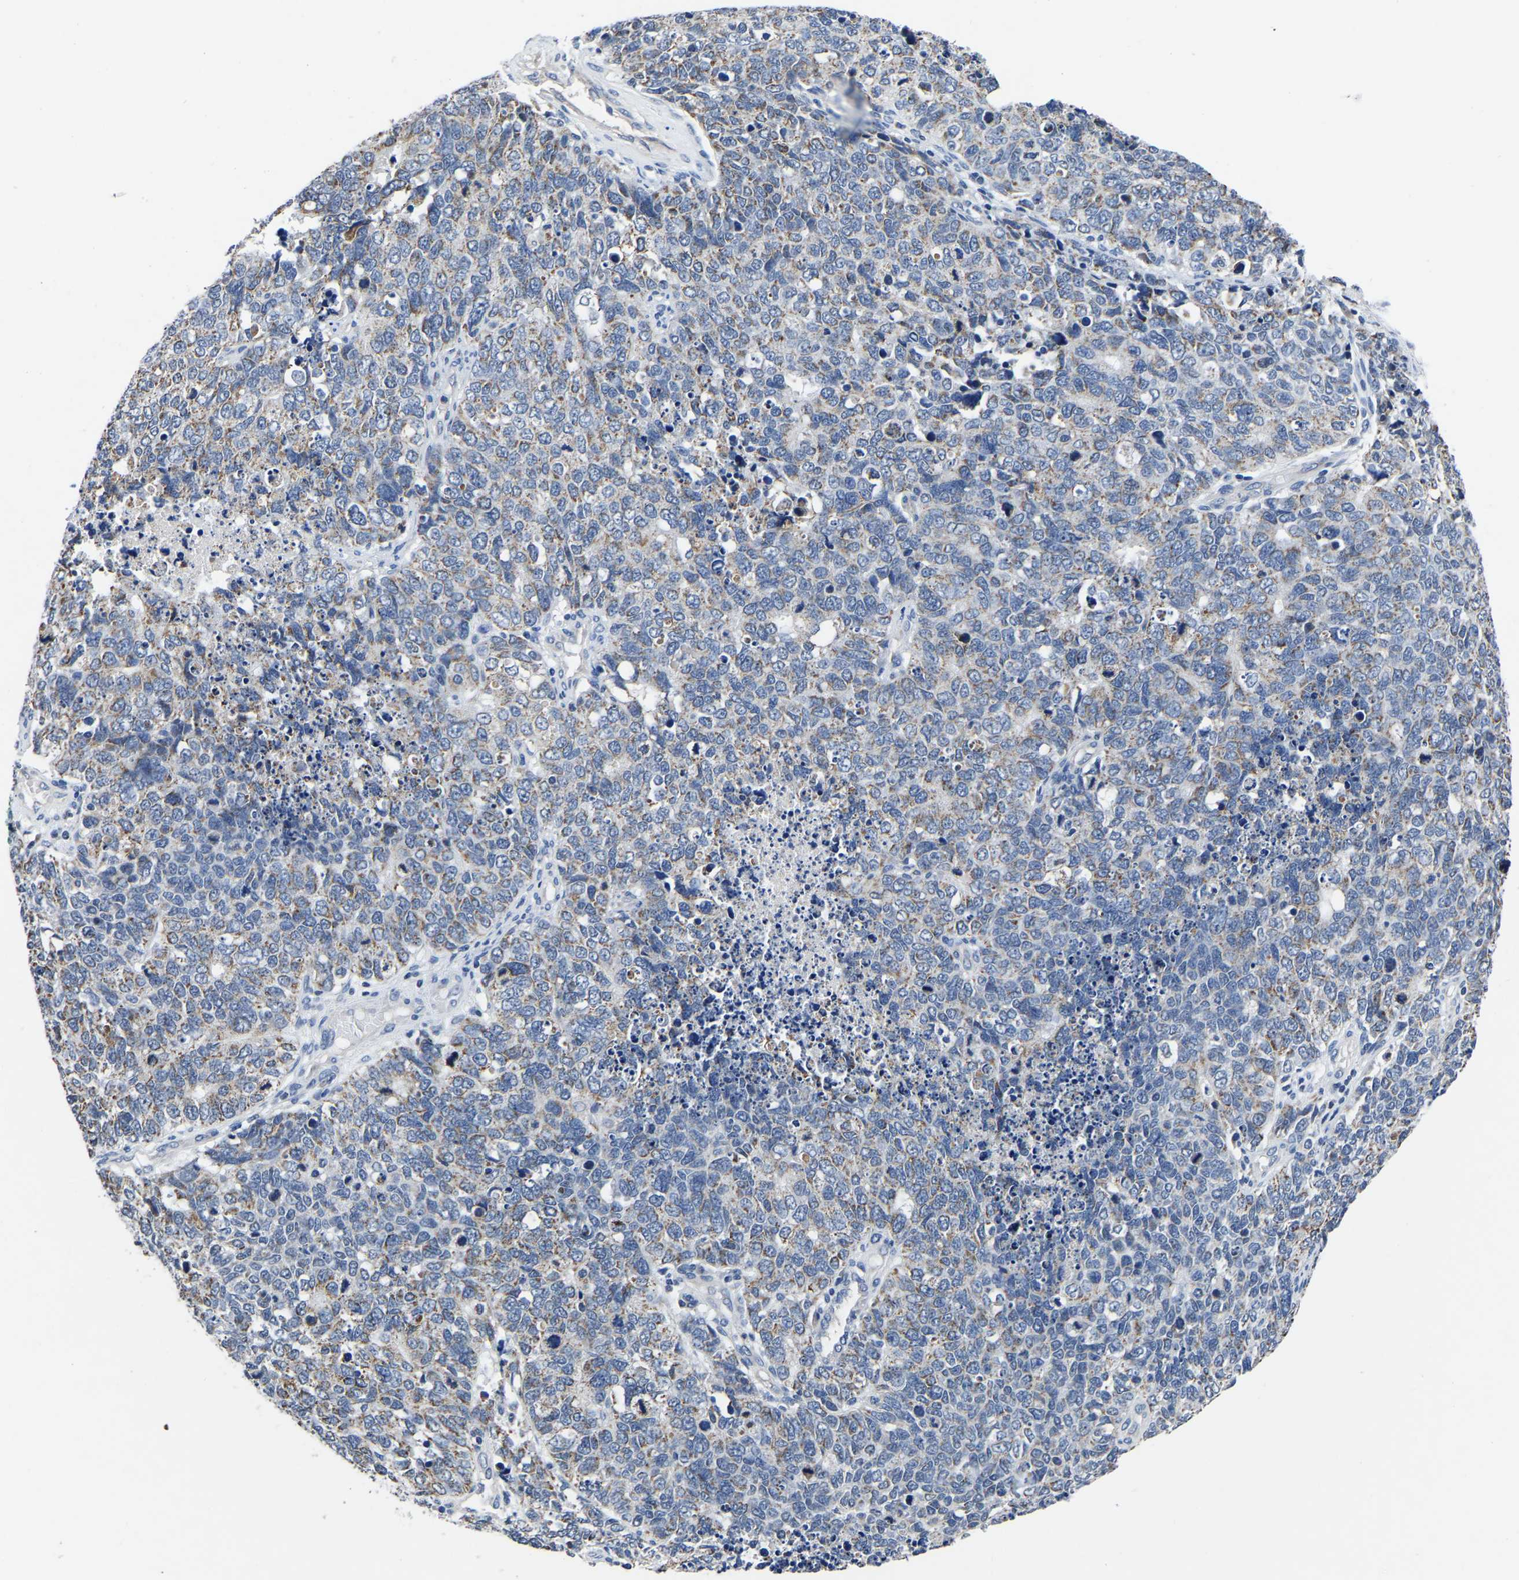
{"staining": {"intensity": "weak", "quantity": "25%-75%", "location": "cytoplasmic/membranous"}, "tissue": "cervical cancer", "cell_type": "Tumor cells", "image_type": "cancer", "snomed": [{"axis": "morphology", "description": "Squamous cell carcinoma, NOS"}, {"axis": "topography", "description": "Cervix"}], "caption": "Weak cytoplasmic/membranous positivity is identified in about 25%-75% of tumor cells in cervical squamous cell carcinoma.", "gene": "FGD5", "patient": {"sex": "female", "age": 63}}